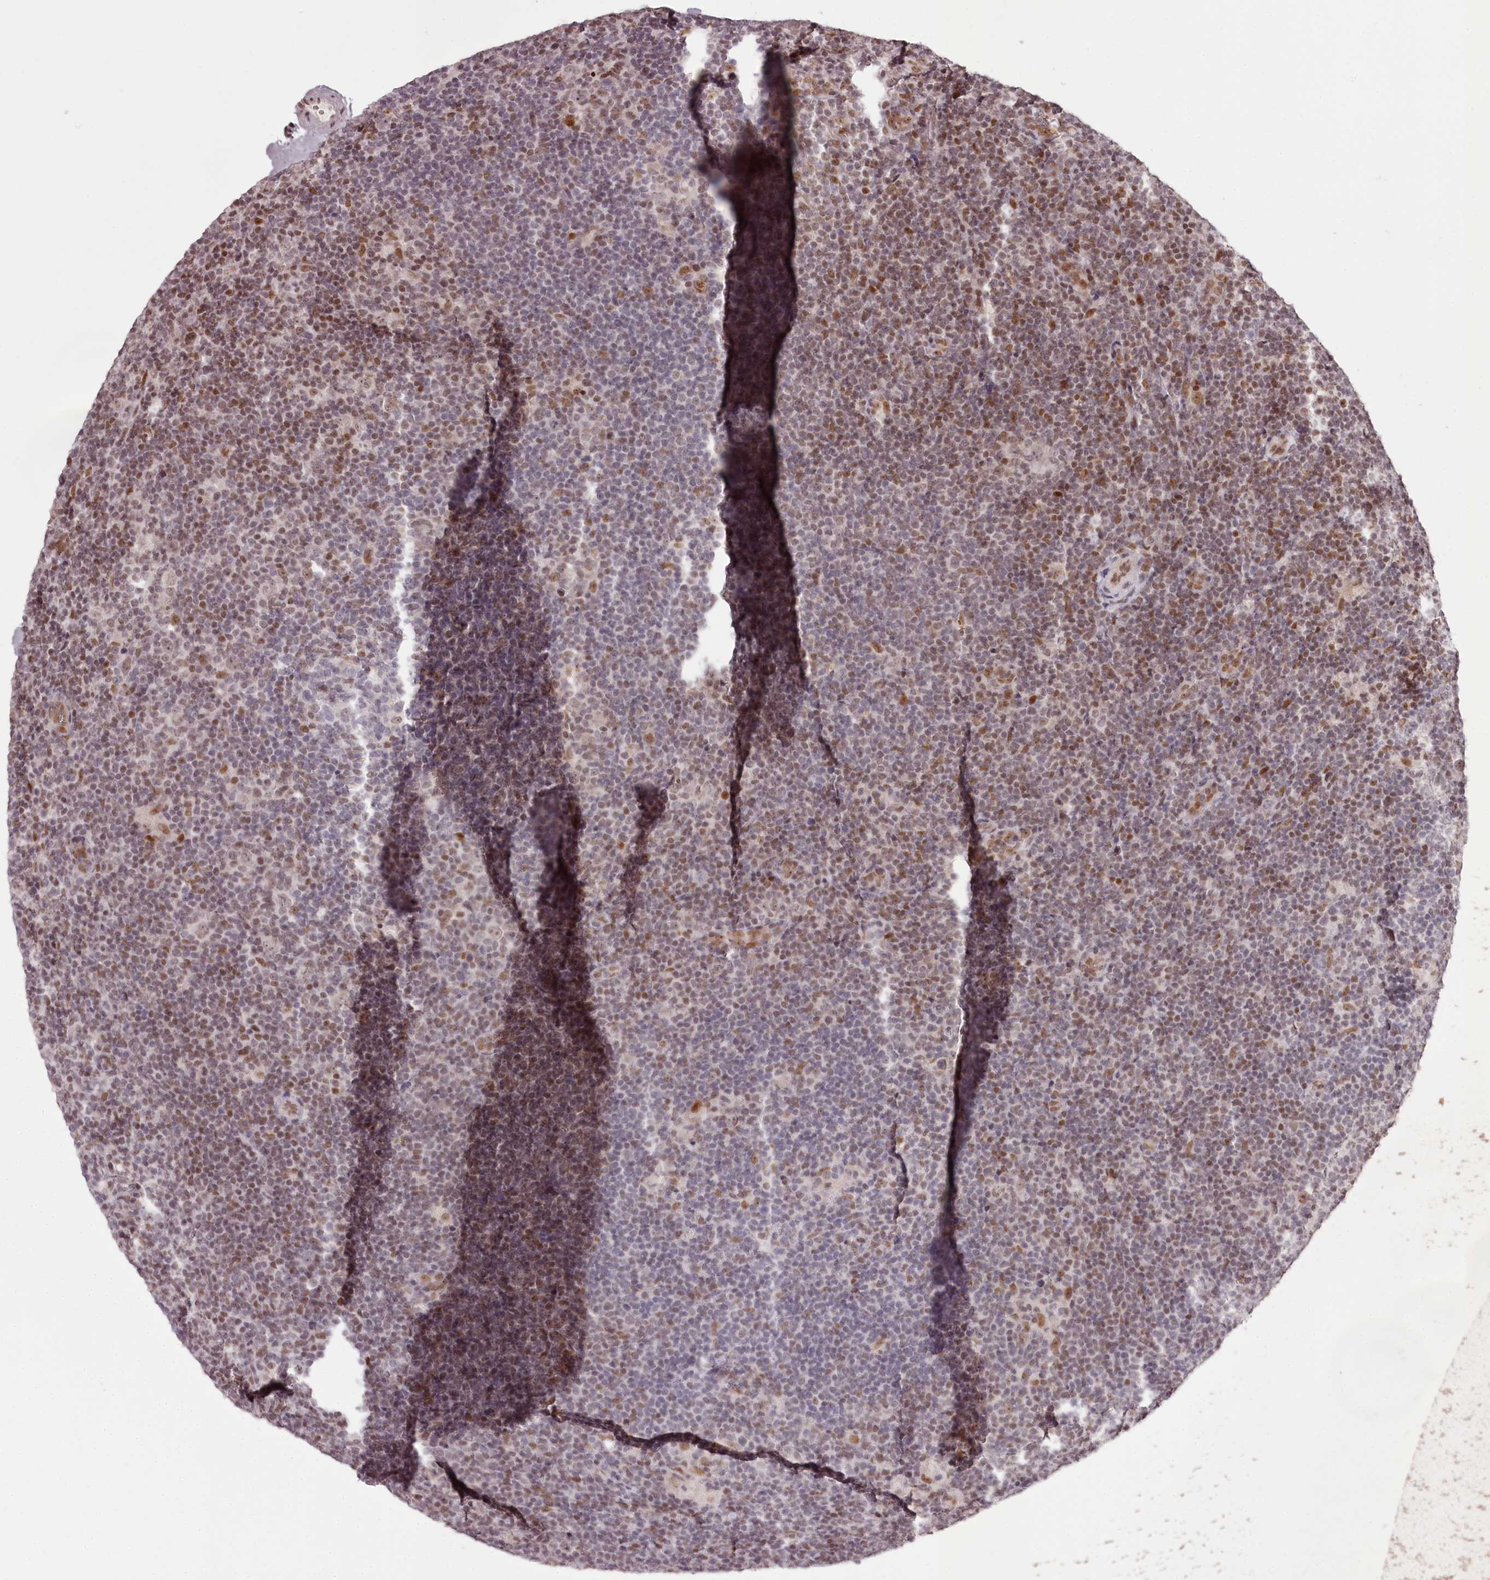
{"staining": {"intensity": "negative", "quantity": "none", "location": "none"}, "tissue": "lymphoma", "cell_type": "Tumor cells", "image_type": "cancer", "snomed": [{"axis": "morphology", "description": "Hodgkin's disease, NOS"}, {"axis": "topography", "description": "Lymph node"}], "caption": "This is an IHC photomicrograph of Hodgkin's disease. There is no staining in tumor cells.", "gene": "THYN1", "patient": {"sex": "female", "age": 57}}